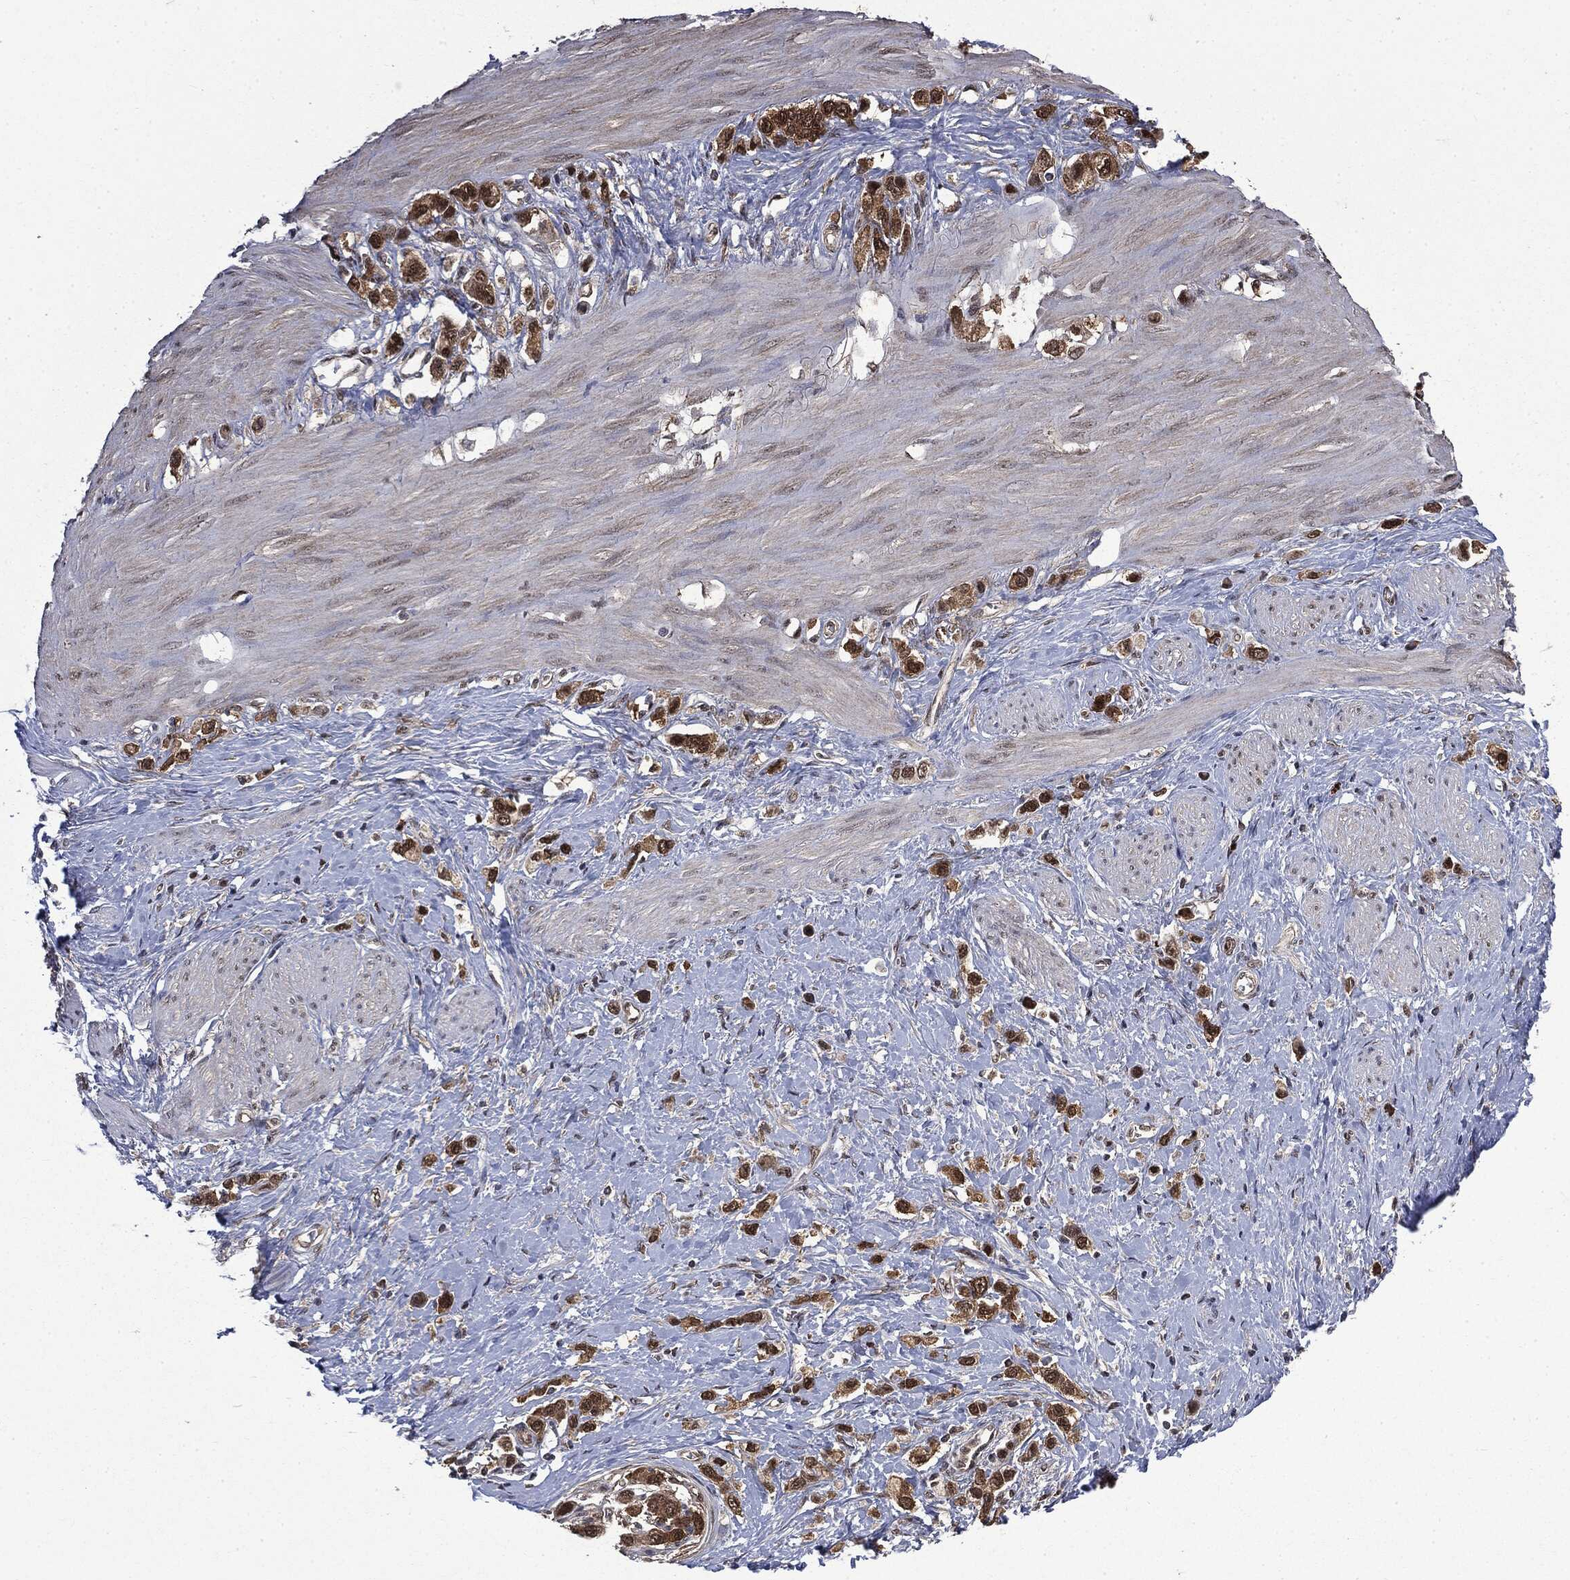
{"staining": {"intensity": "strong", "quantity": ">75%", "location": "cytoplasmic/membranous,nuclear"}, "tissue": "stomach cancer", "cell_type": "Tumor cells", "image_type": "cancer", "snomed": [{"axis": "morphology", "description": "Normal tissue, NOS"}, {"axis": "morphology", "description": "Adenocarcinoma, NOS"}, {"axis": "morphology", "description": "Adenocarcinoma, High grade"}, {"axis": "topography", "description": "Stomach, upper"}, {"axis": "topography", "description": "Stomach"}], "caption": "Immunohistochemistry (DAB (3,3'-diaminobenzidine)) staining of human stomach cancer displays strong cytoplasmic/membranous and nuclear protein staining in about >75% of tumor cells.", "gene": "GPI", "patient": {"sex": "female", "age": 65}}